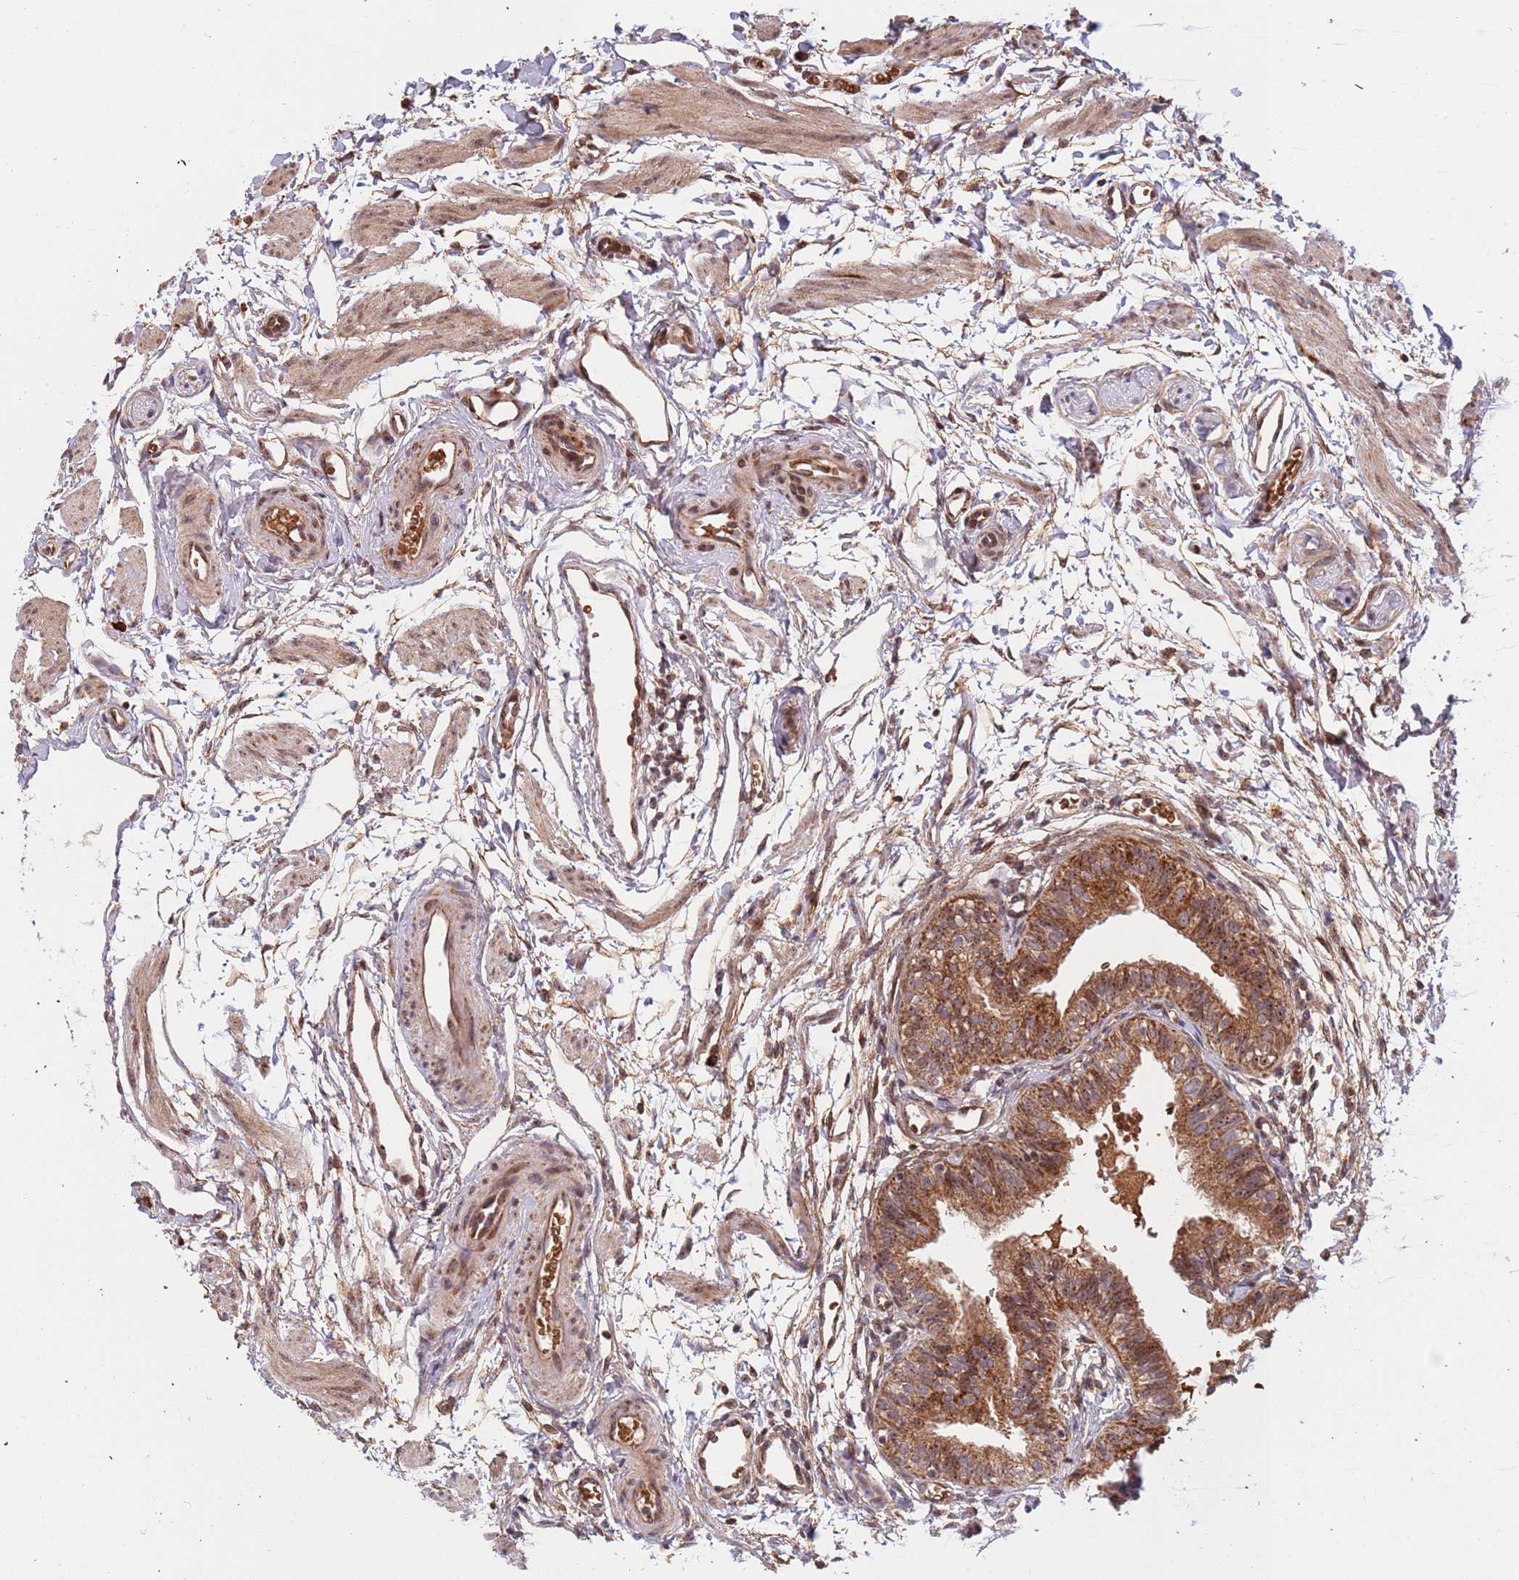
{"staining": {"intensity": "strong", "quantity": "25%-75%", "location": "cytoplasmic/membranous"}, "tissue": "fallopian tube", "cell_type": "Glandular cells", "image_type": "normal", "snomed": [{"axis": "morphology", "description": "Normal tissue, NOS"}, {"axis": "topography", "description": "Fallopian tube"}], "caption": "Fallopian tube stained with immunohistochemistry exhibits strong cytoplasmic/membranous positivity in approximately 25%-75% of glandular cells. (Brightfield microscopy of DAB IHC at high magnification).", "gene": "DCHS1", "patient": {"sex": "female", "age": 35}}